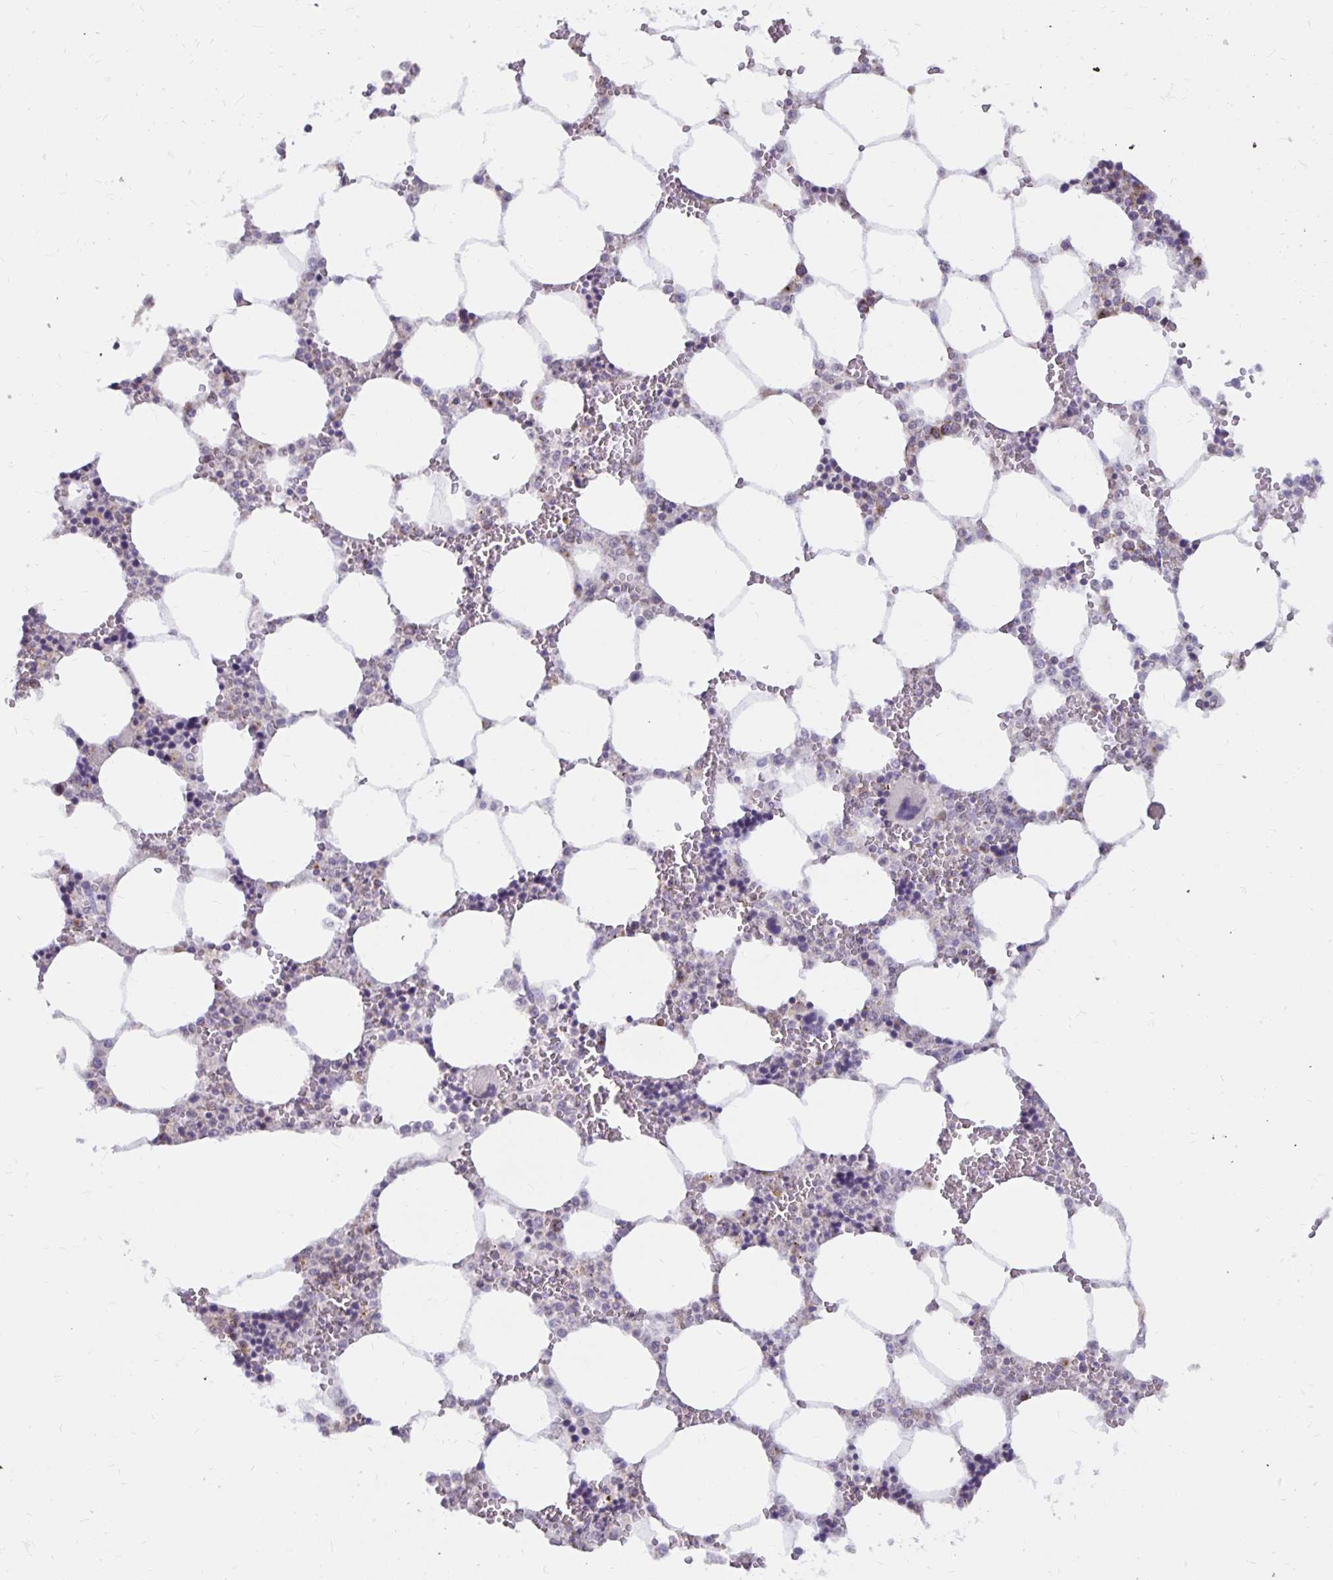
{"staining": {"intensity": "negative", "quantity": "none", "location": "none"}, "tissue": "bone marrow", "cell_type": "Hematopoietic cells", "image_type": "normal", "snomed": [{"axis": "morphology", "description": "Normal tissue, NOS"}, {"axis": "topography", "description": "Bone marrow"}], "caption": "This is an immunohistochemistry histopathology image of normal human bone marrow. There is no staining in hematopoietic cells.", "gene": "IER3", "patient": {"sex": "male", "age": 64}}